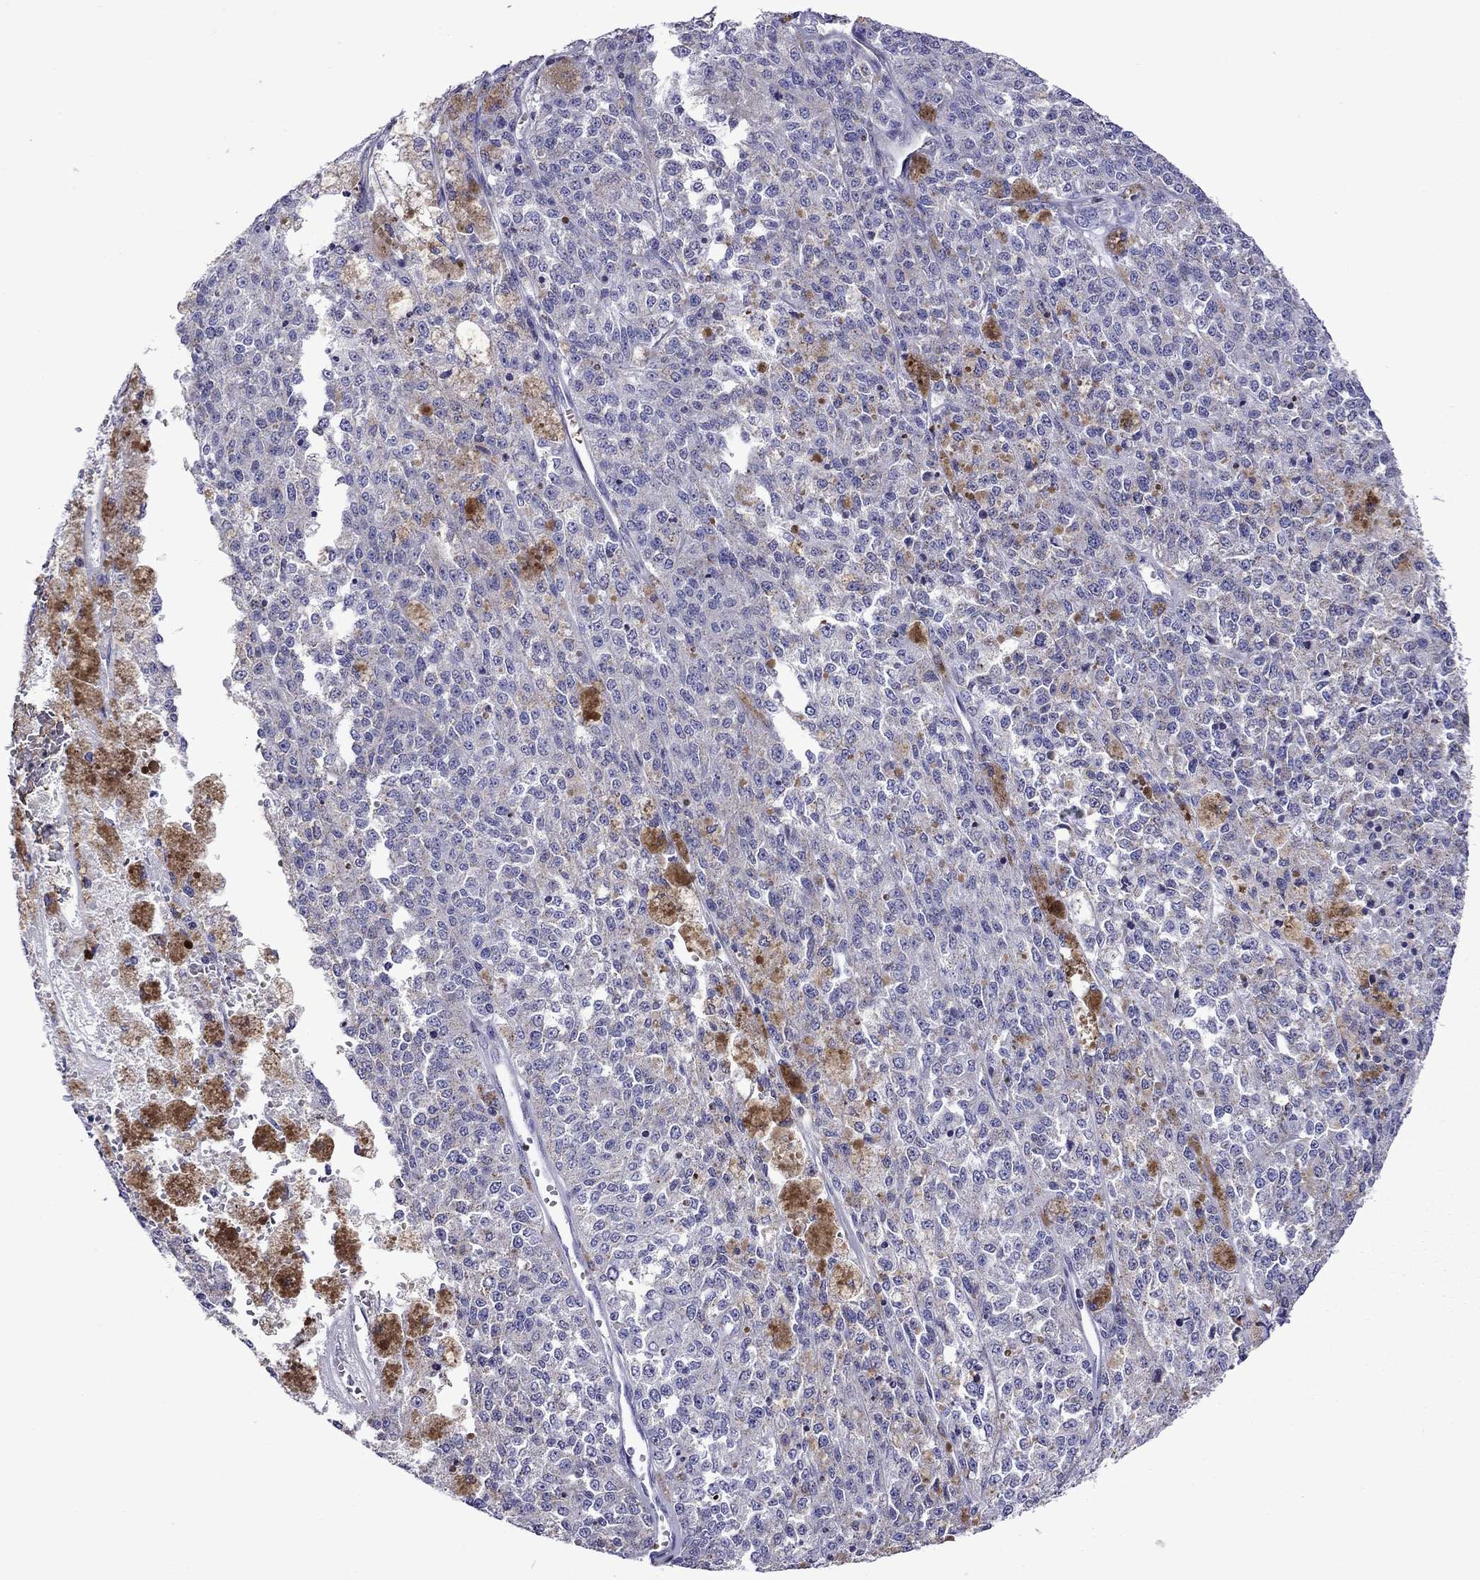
{"staining": {"intensity": "negative", "quantity": "none", "location": "none"}, "tissue": "melanoma", "cell_type": "Tumor cells", "image_type": "cancer", "snomed": [{"axis": "morphology", "description": "Malignant melanoma, Metastatic site"}, {"axis": "topography", "description": "Lymph node"}], "caption": "Histopathology image shows no protein positivity in tumor cells of melanoma tissue.", "gene": "SCG2", "patient": {"sex": "female", "age": 64}}